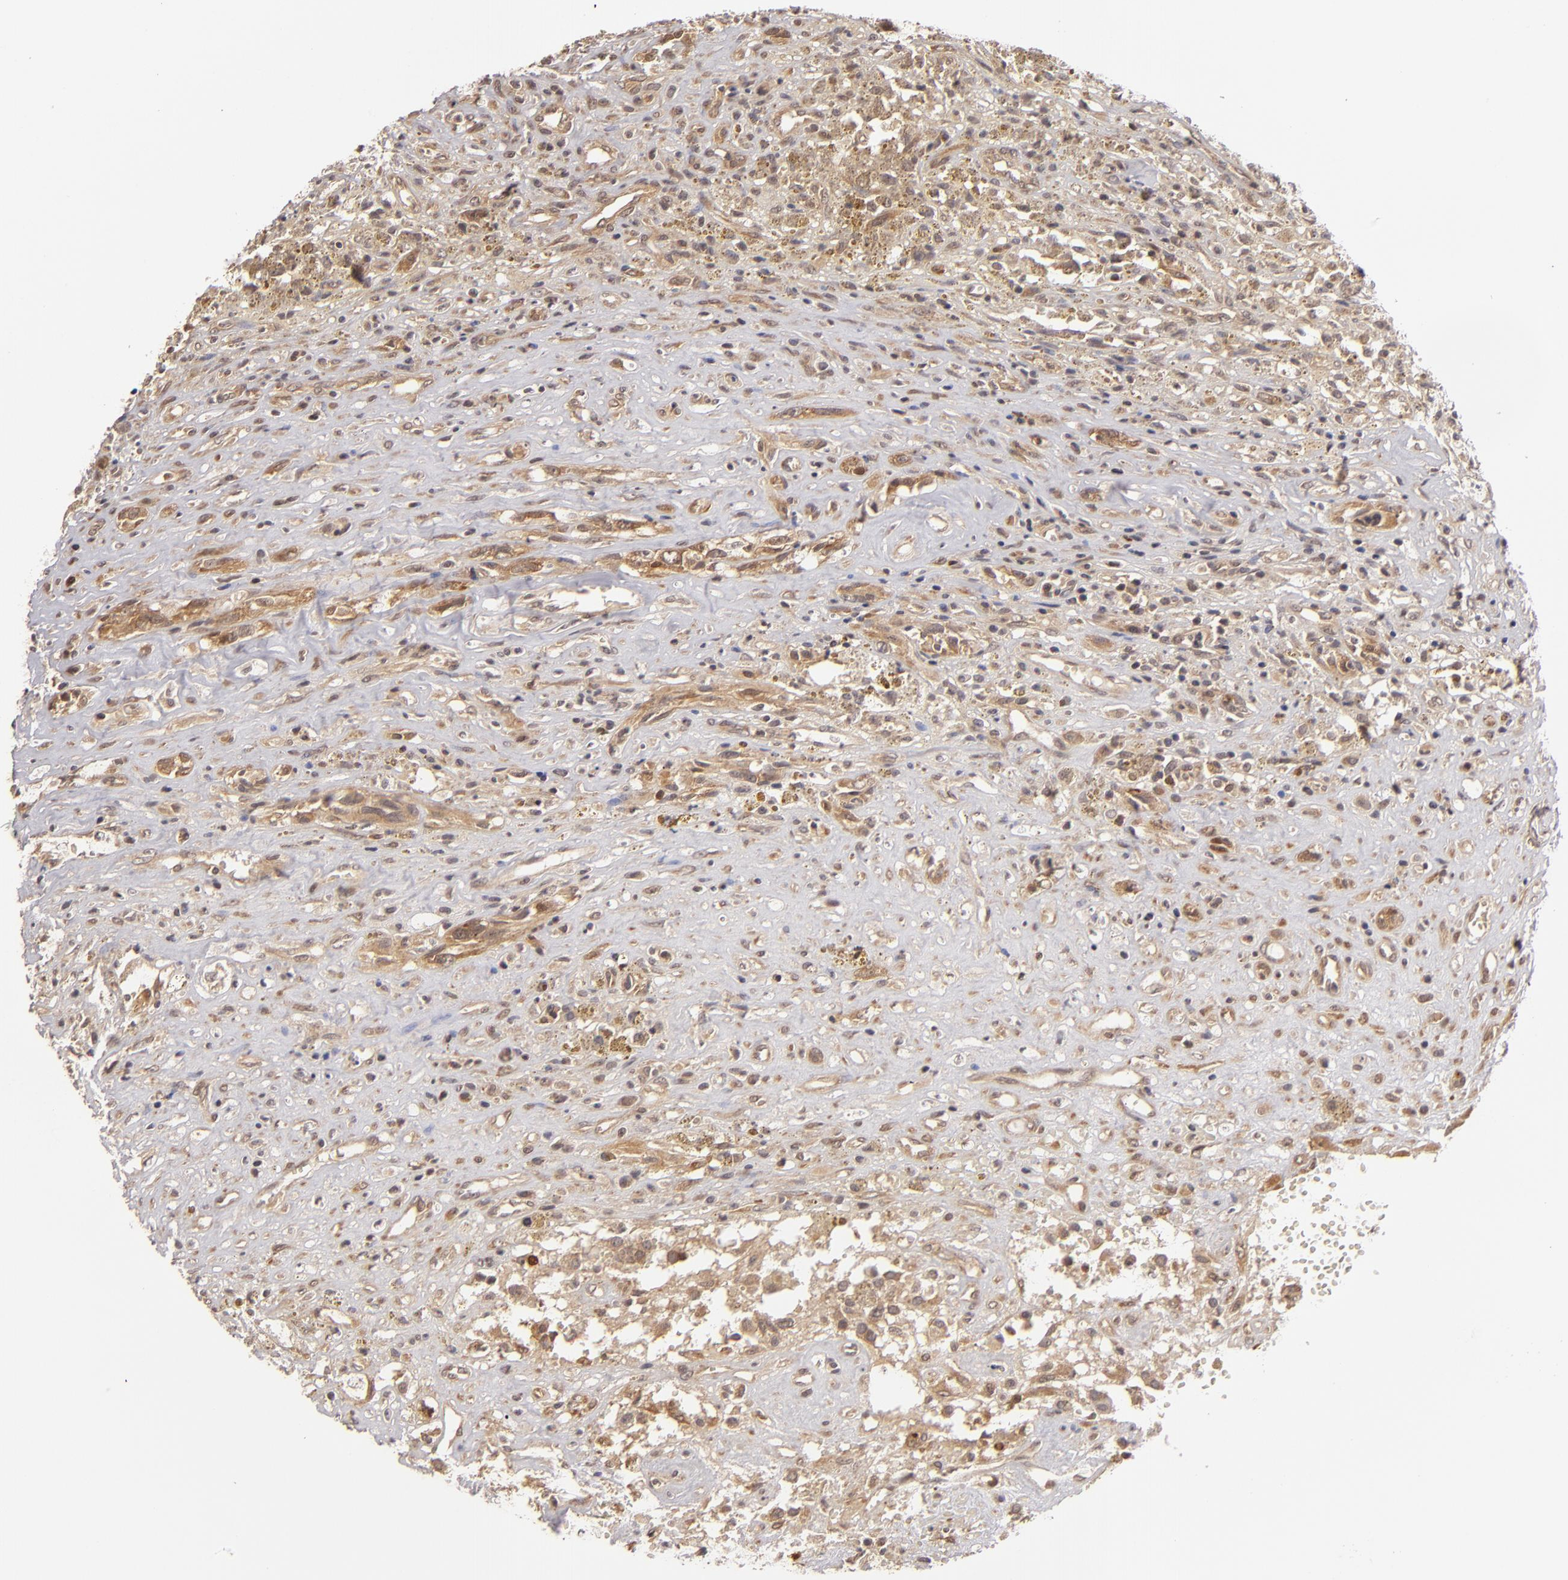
{"staining": {"intensity": "moderate", "quantity": "25%-75%", "location": "cytoplasmic/membranous"}, "tissue": "glioma", "cell_type": "Tumor cells", "image_type": "cancer", "snomed": [{"axis": "morphology", "description": "Glioma, malignant, High grade"}, {"axis": "topography", "description": "Brain"}], "caption": "Protein analysis of glioma tissue shows moderate cytoplasmic/membranous positivity in about 25%-75% of tumor cells. (Stains: DAB (3,3'-diaminobenzidine) in brown, nuclei in blue, Microscopy: brightfield microscopy at high magnification).", "gene": "MAPK3", "patient": {"sex": "male", "age": 66}}